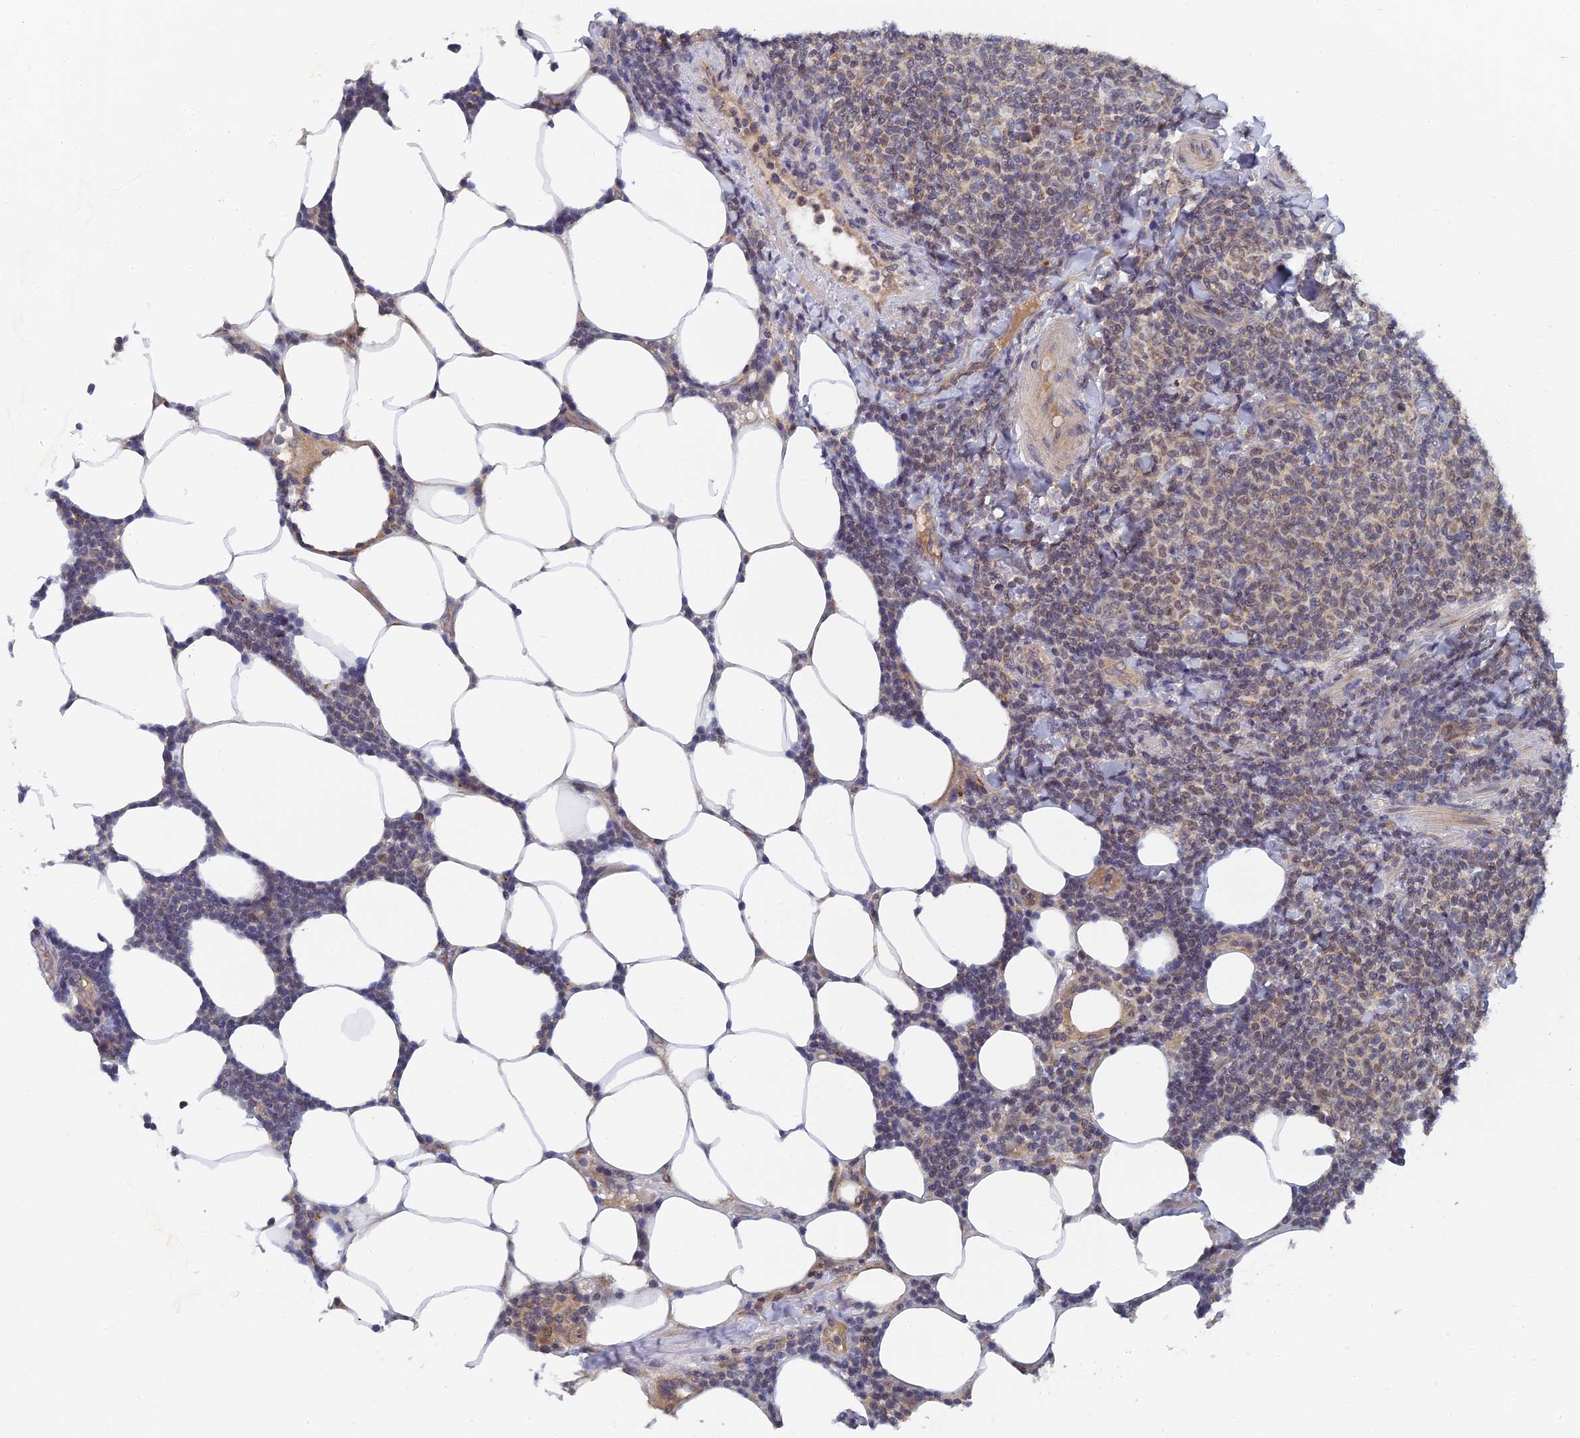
{"staining": {"intensity": "weak", "quantity": "<25%", "location": "nuclear"}, "tissue": "lymphoma", "cell_type": "Tumor cells", "image_type": "cancer", "snomed": [{"axis": "morphology", "description": "Malignant lymphoma, non-Hodgkin's type, Low grade"}, {"axis": "topography", "description": "Lymph node"}], "caption": "High power microscopy histopathology image of an IHC photomicrograph of lymphoma, revealing no significant staining in tumor cells.", "gene": "MIGA2", "patient": {"sex": "male", "age": 66}}